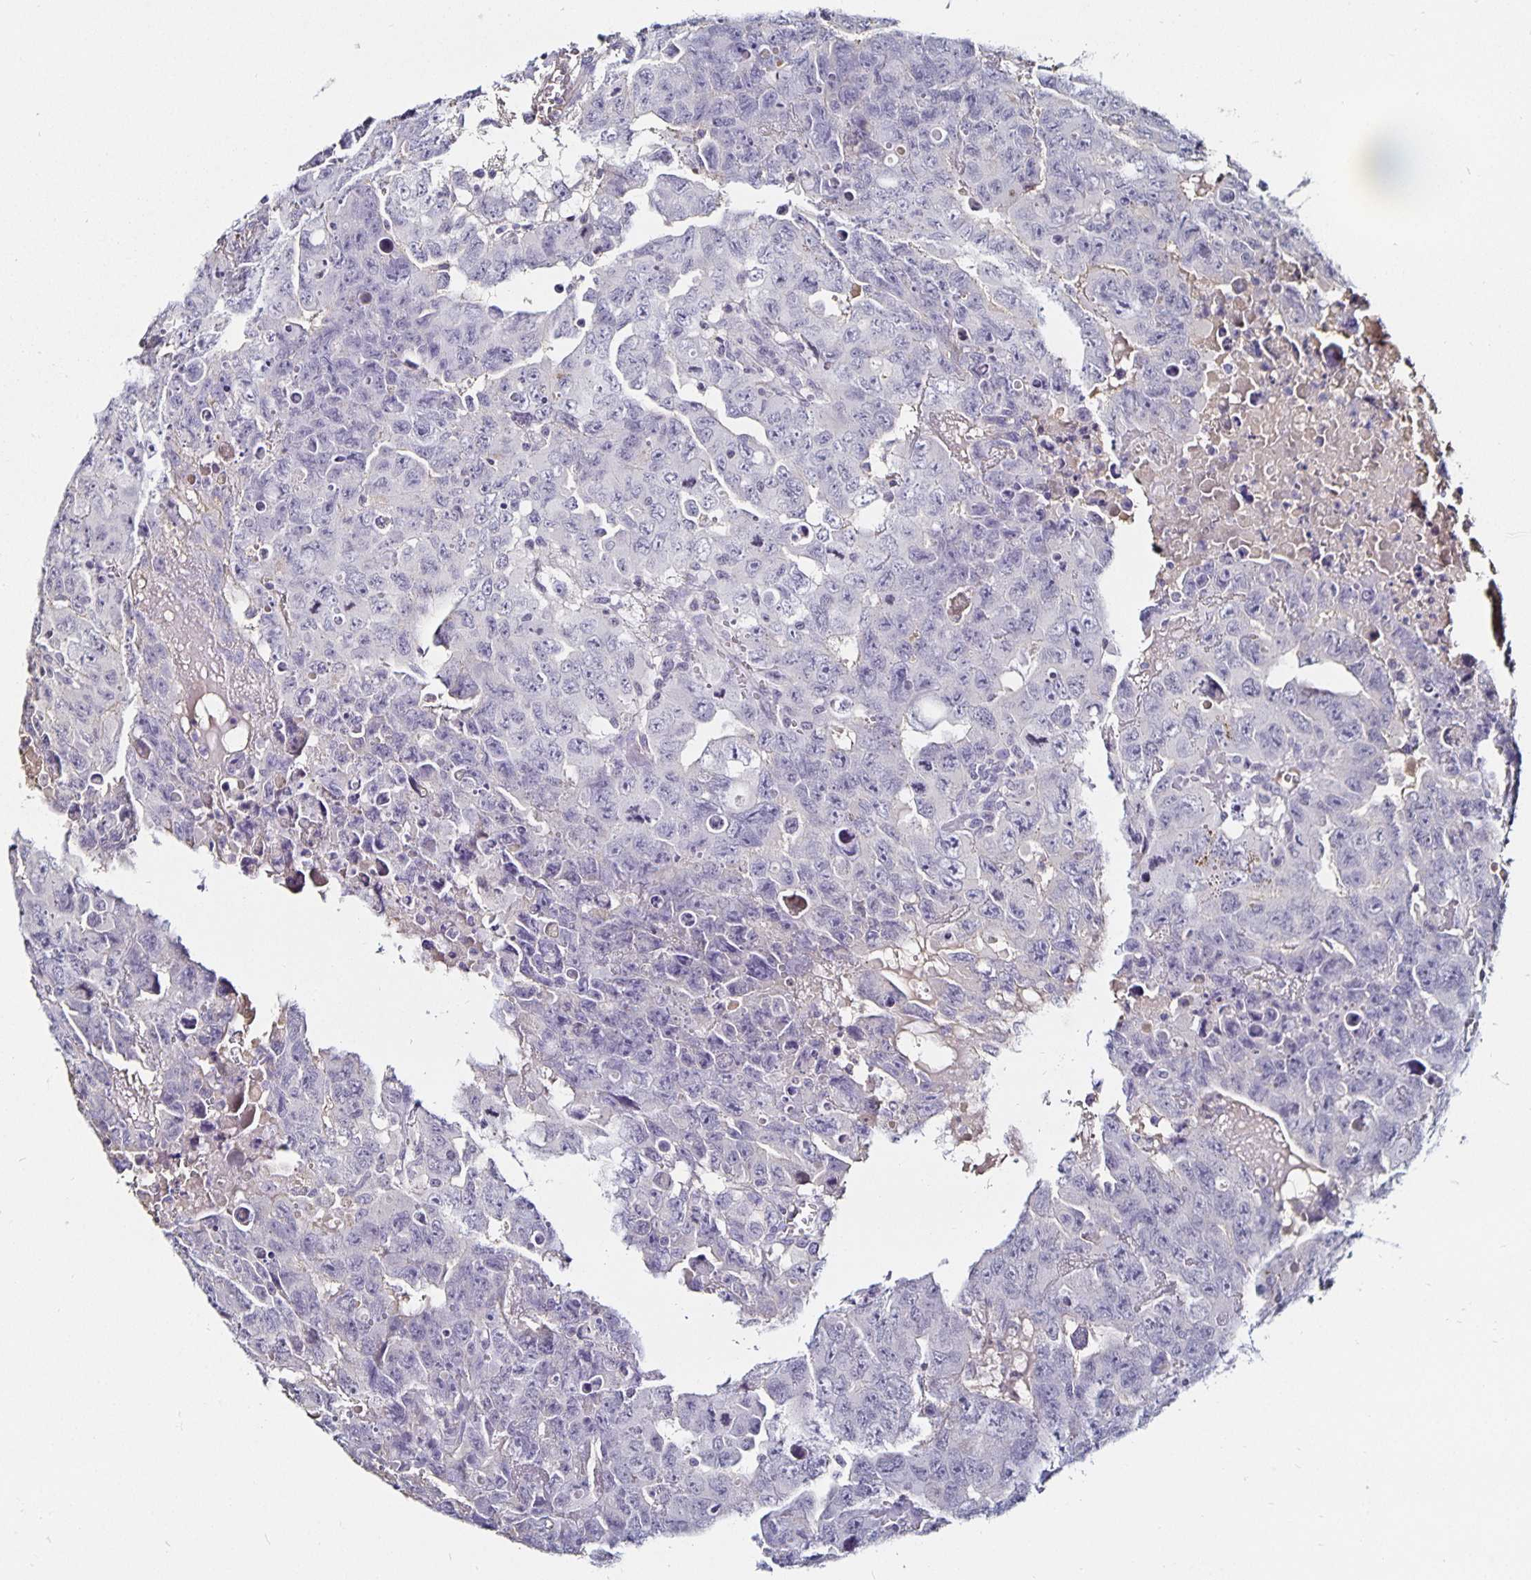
{"staining": {"intensity": "negative", "quantity": "none", "location": "none"}, "tissue": "testis cancer", "cell_type": "Tumor cells", "image_type": "cancer", "snomed": [{"axis": "morphology", "description": "Carcinoma, Embryonal, NOS"}, {"axis": "topography", "description": "Testis"}], "caption": "Immunohistochemistry histopathology image of testis cancer stained for a protein (brown), which exhibits no positivity in tumor cells. (DAB (3,3'-diaminobenzidine) immunohistochemistry visualized using brightfield microscopy, high magnification).", "gene": "TTR", "patient": {"sex": "male", "age": 24}}